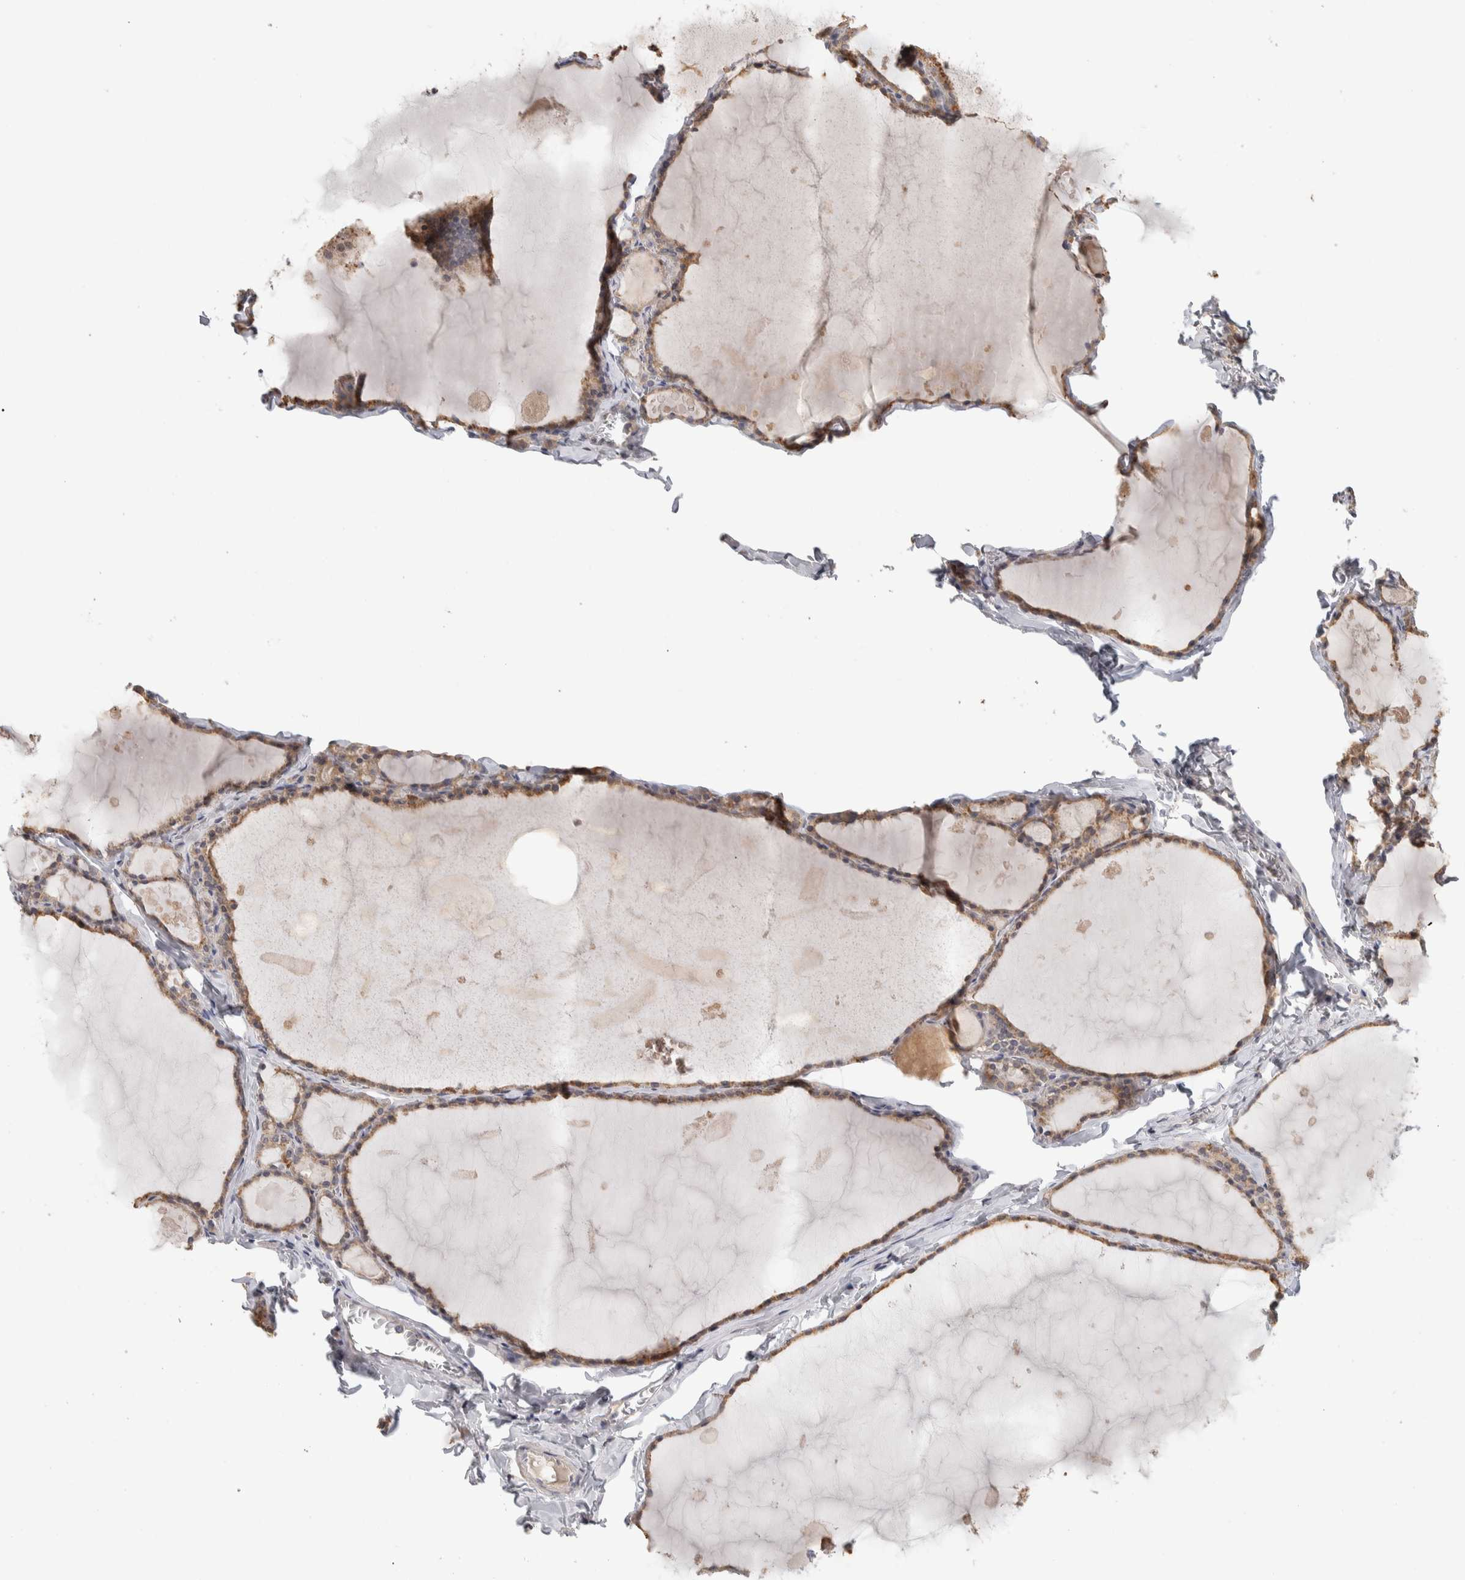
{"staining": {"intensity": "moderate", "quantity": ">75%", "location": "cytoplasmic/membranous"}, "tissue": "thyroid gland", "cell_type": "Glandular cells", "image_type": "normal", "snomed": [{"axis": "morphology", "description": "Normal tissue, NOS"}, {"axis": "topography", "description": "Thyroid gland"}], "caption": "Thyroid gland stained with immunohistochemistry (IHC) exhibits moderate cytoplasmic/membranous expression in about >75% of glandular cells.", "gene": "DCXR", "patient": {"sex": "male", "age": 56}}